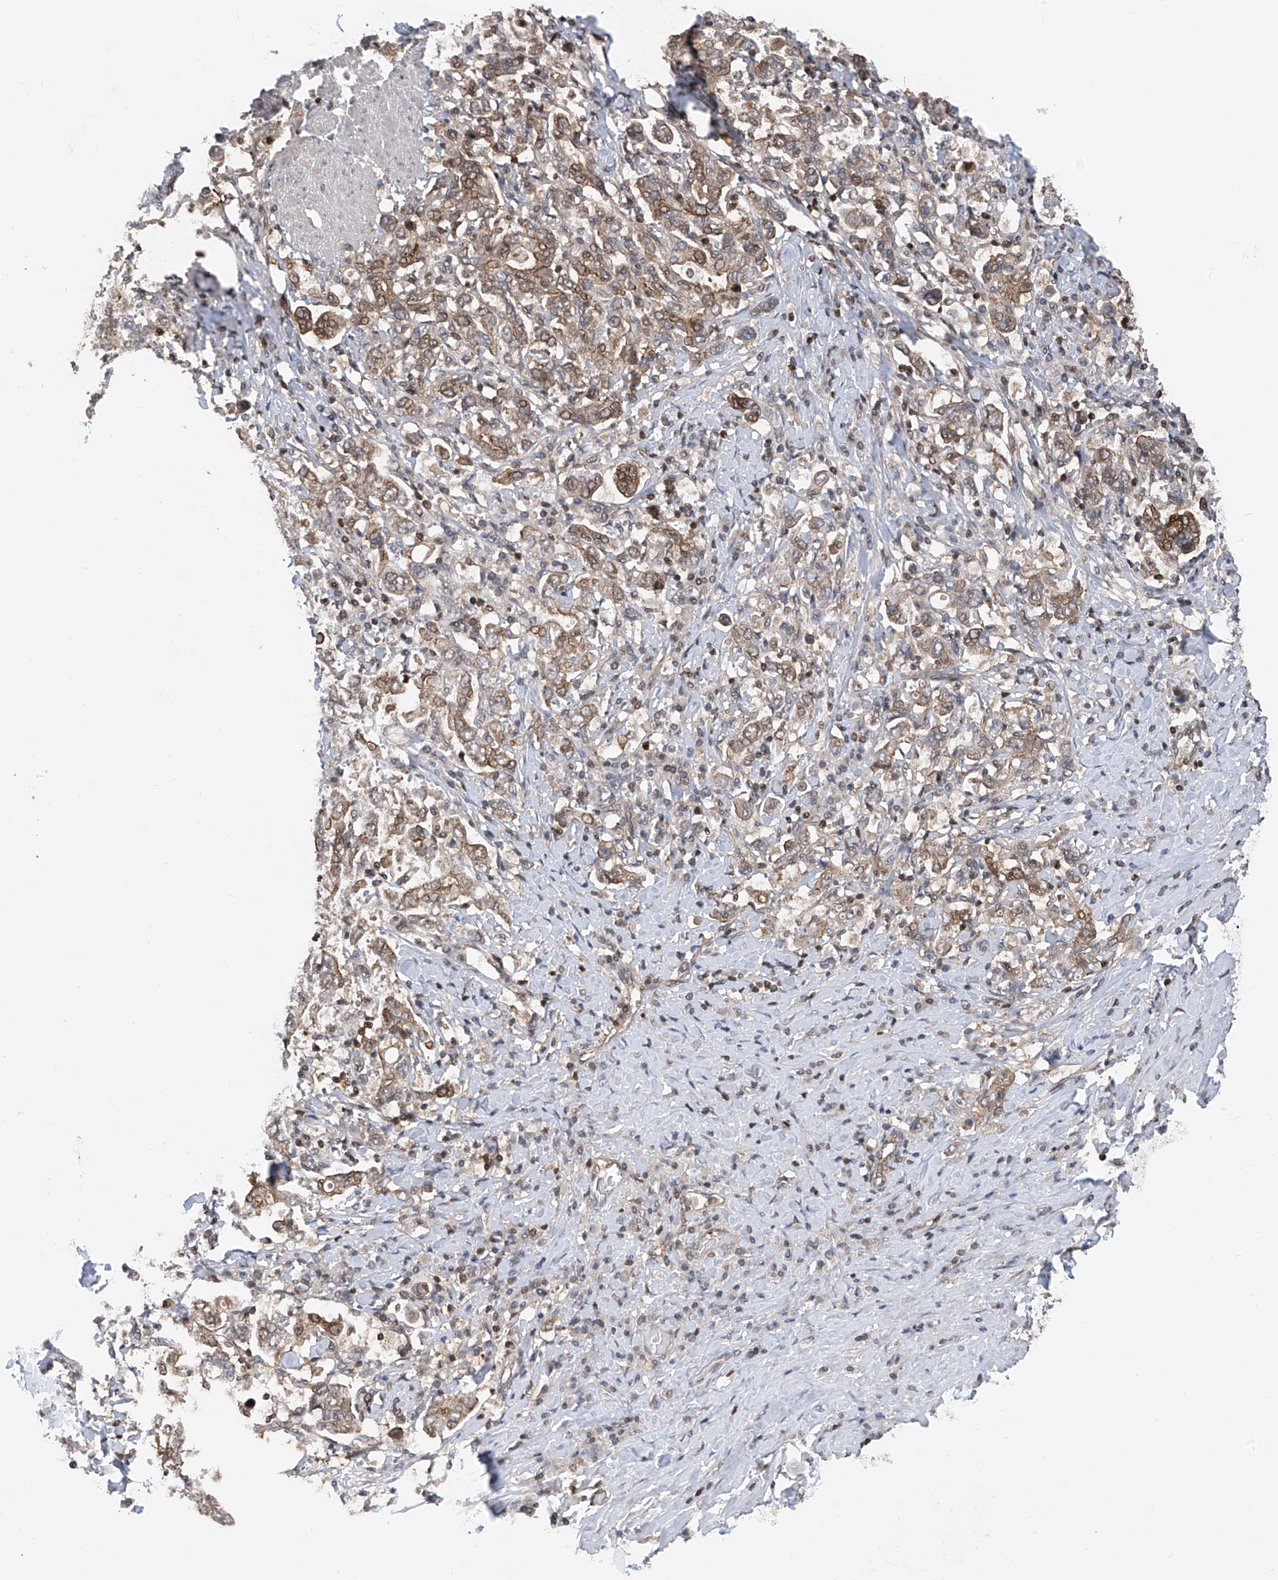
{"staining": {"intensity": "moderate", "quantity": "25%-75%", "location": "cytoplasmic/membranous,nuclear"}, "tissue": "stomach cancer", "cell_type": "Tumor cells", "image_type": "cancer", "snomed": [{"axis": "morphology", "description": "Adenocarcinoma, NOS"}, {"axis": "topography", "description": "Stomach, upper"}], "caption": "IHC staining of stomach cancer (adenocarcinoma), which displays medium levels of moderate cytoplasmic/membranous and nuclear positivity in about 25%-75% of tumor cells indicating moderate cytoplasmic/membranous and nuclear protein positivity. The staining was performed using DAB (3,3'-diaminobenzidine) (brown) for protein detection and nuclei were counterstained in hematoxylin (blue).", "gene": "DNAJC9", "patient": {"sex": "male", "age": 62}}